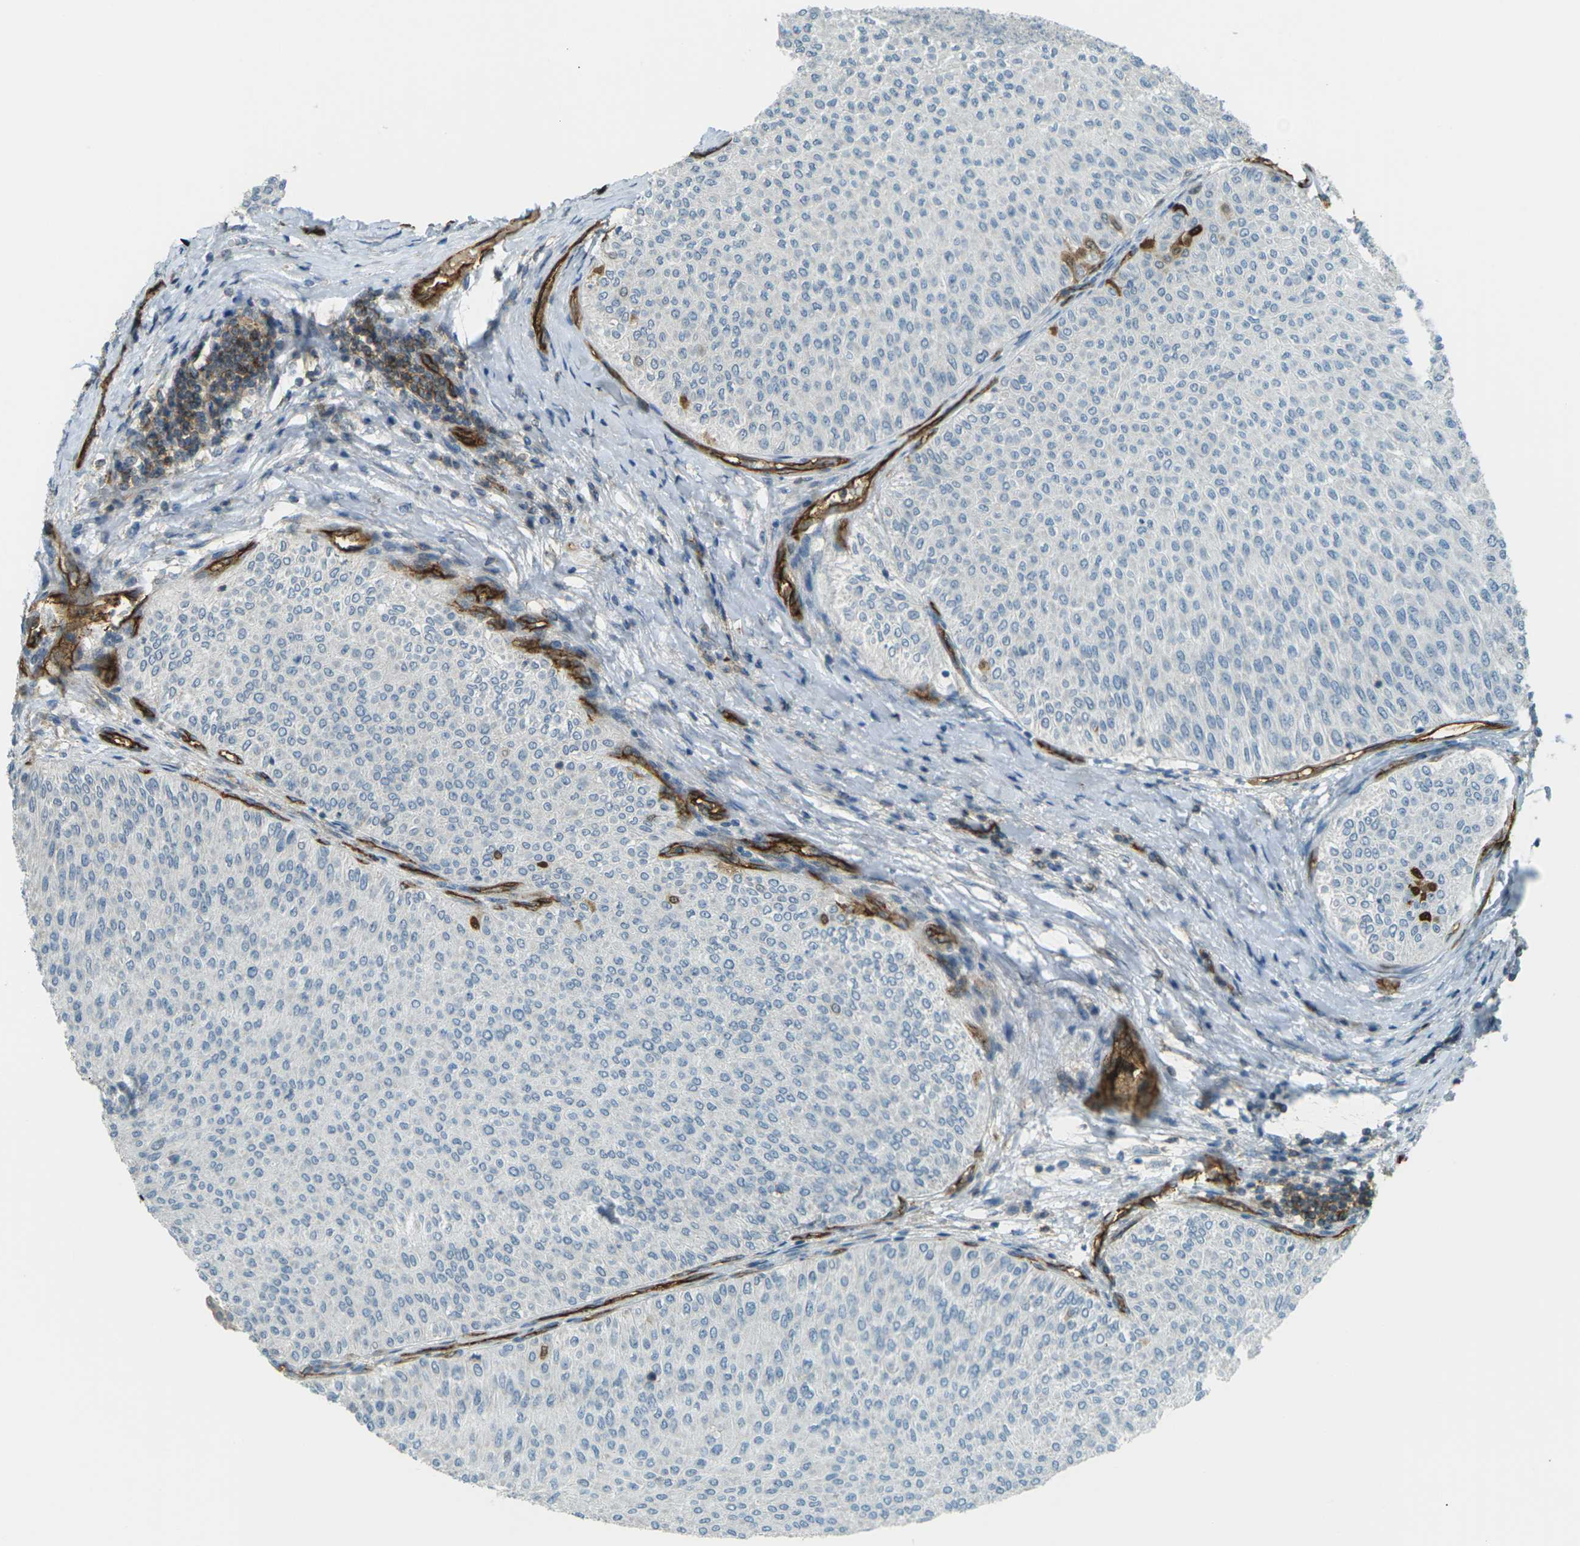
{"staining": {"intensity": "negative", "quantity": "none", "location": "none"}, "tissue": "urothelial cancer", "cell_type": "Tumor cells", "image_type": "cancer", "snomed": [{"axis": "morphology", "description": "Urothelial carcinoma, Low grade"}, {"axis": "topography", "description": "Urinary bladder"}], "caption": "An immunohistochemistry photomicrograph of urothelial cancer is shown. There is no staining in tumor cells of urothelial cancer. (Brightfield microscopy of DAB IHC at high magnification).", "gene": "S1PR1", "patient": {"sex": "male", "age": 78}}